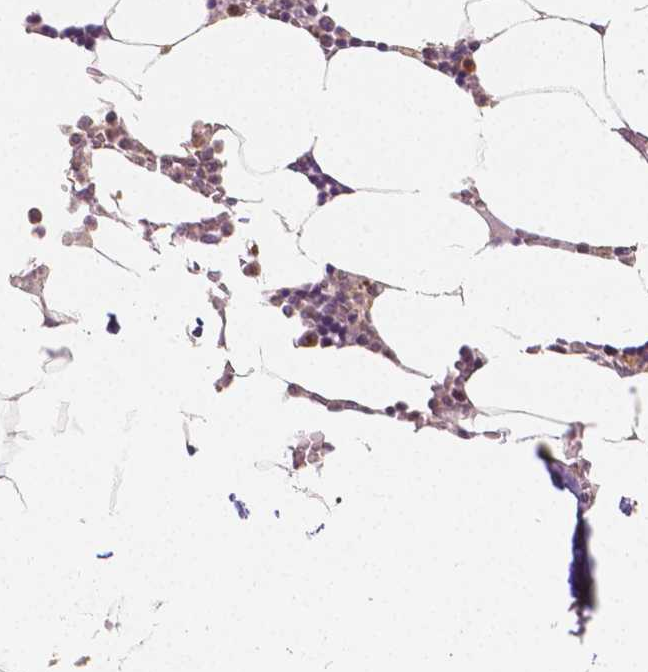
{"staining": {"intensity": "negative", "quantity": "none", "location": "none"}, "tissue": "bone marrow", "cell_type": "Hematopoietic cells", "image_type": "normal", "snomed": [{"axis": "morphology", "description": "Normal tissue, NOS"}, {"axis": "topography", "description": "Bone marrow"}], "caption": "Immunohistochemistry micrograph of unremarkable bone marrow stained for a protein (brown), which shows no staining in hematopoietic cells.", "gene": "NOLC1", "patient": {"sex": "female", "age": 52}}